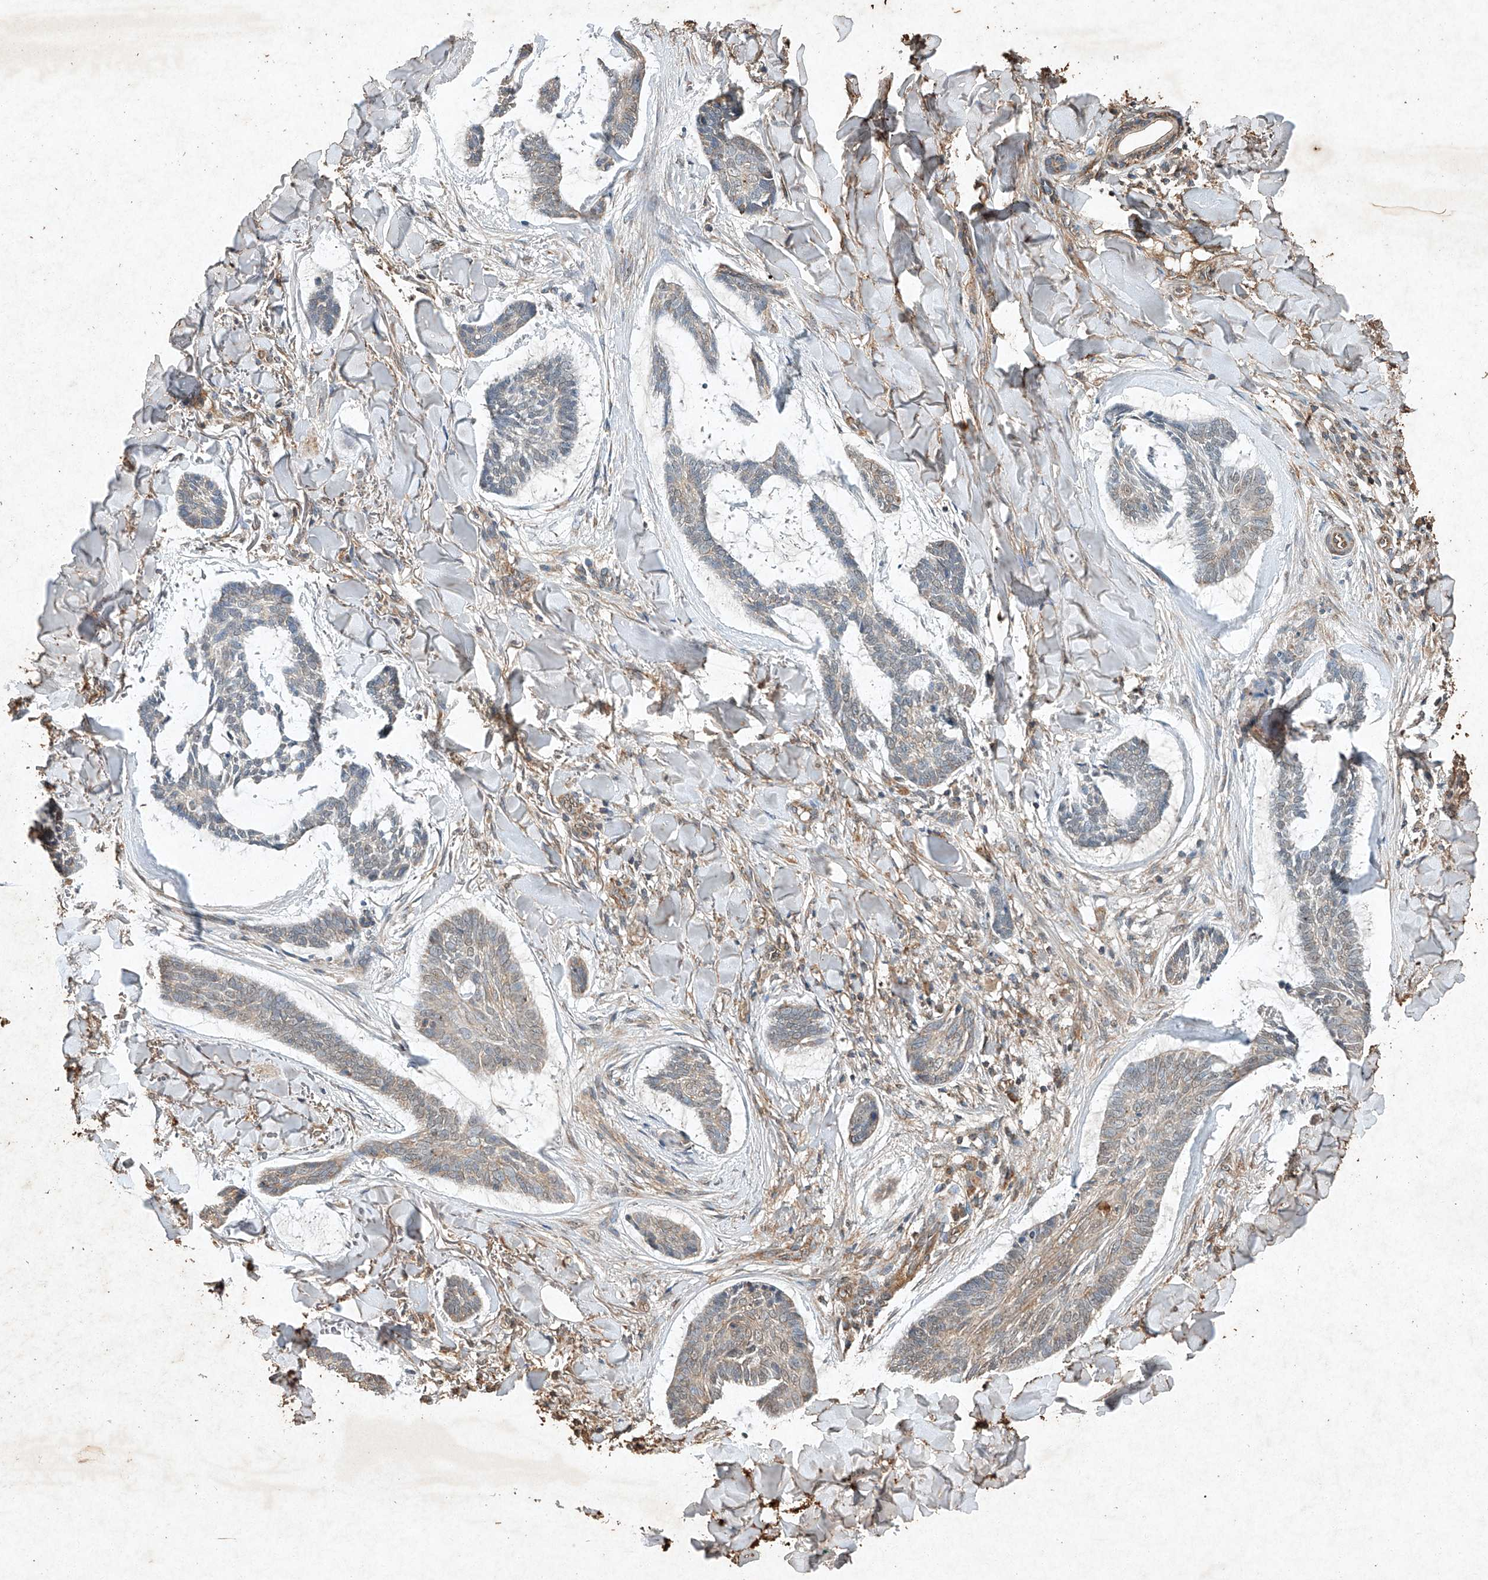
{"staining": {"intensity": "weak", "quantity": "<25%", "location": "cytoplasmic/membranous"}, "tissue": "skin cancer", "cell_type": "Tumor cells", "image_type": "cancer", "snomed": [{"axis": "morphology", "description": "Basal cell carcinoma"}, {"axis": "topography", "description": "Skin"}], "caption": "Skin cancer was stained to show a protein in brown. There is no significant staining in tumor cells.", "gene": "STK3", "patient": {"sex": "male", "age": 43}}